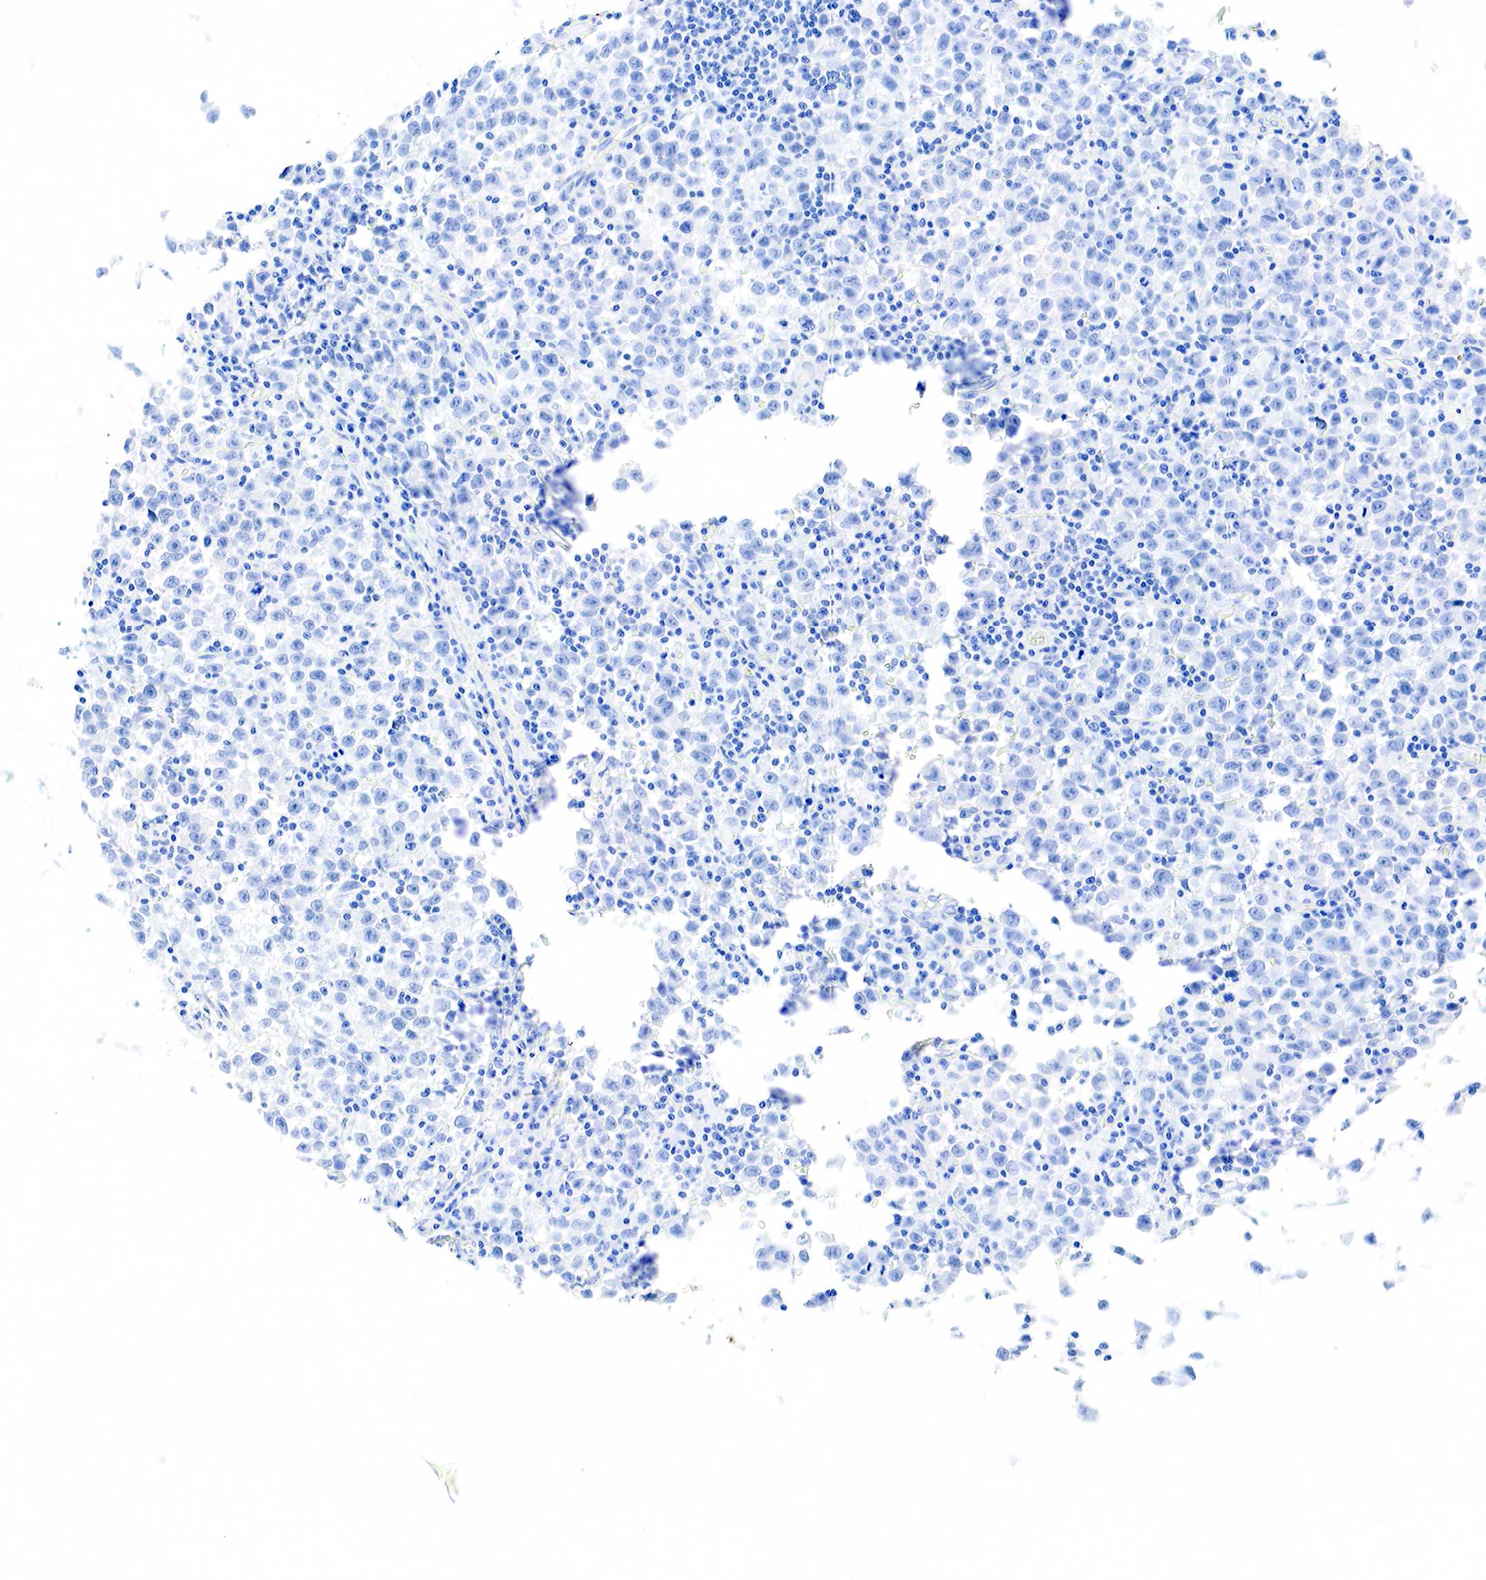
{"staining": {"intensity": "negative", "quantity": "none", "location": "none"}, "tissue": "testis cancer", "cell_type": "Tumor cells", "image_type": "cancer", "snomed": [{"axis": "morphology", "description": "Seminoma, NOS"}, {"axis": "topography", "description": "Testis"}], "caption": "Tumor cells show no significant staining in testis cancer (seminoma).", "gene": "KRT7", "patient": {"sex": "male", "age": 35}}